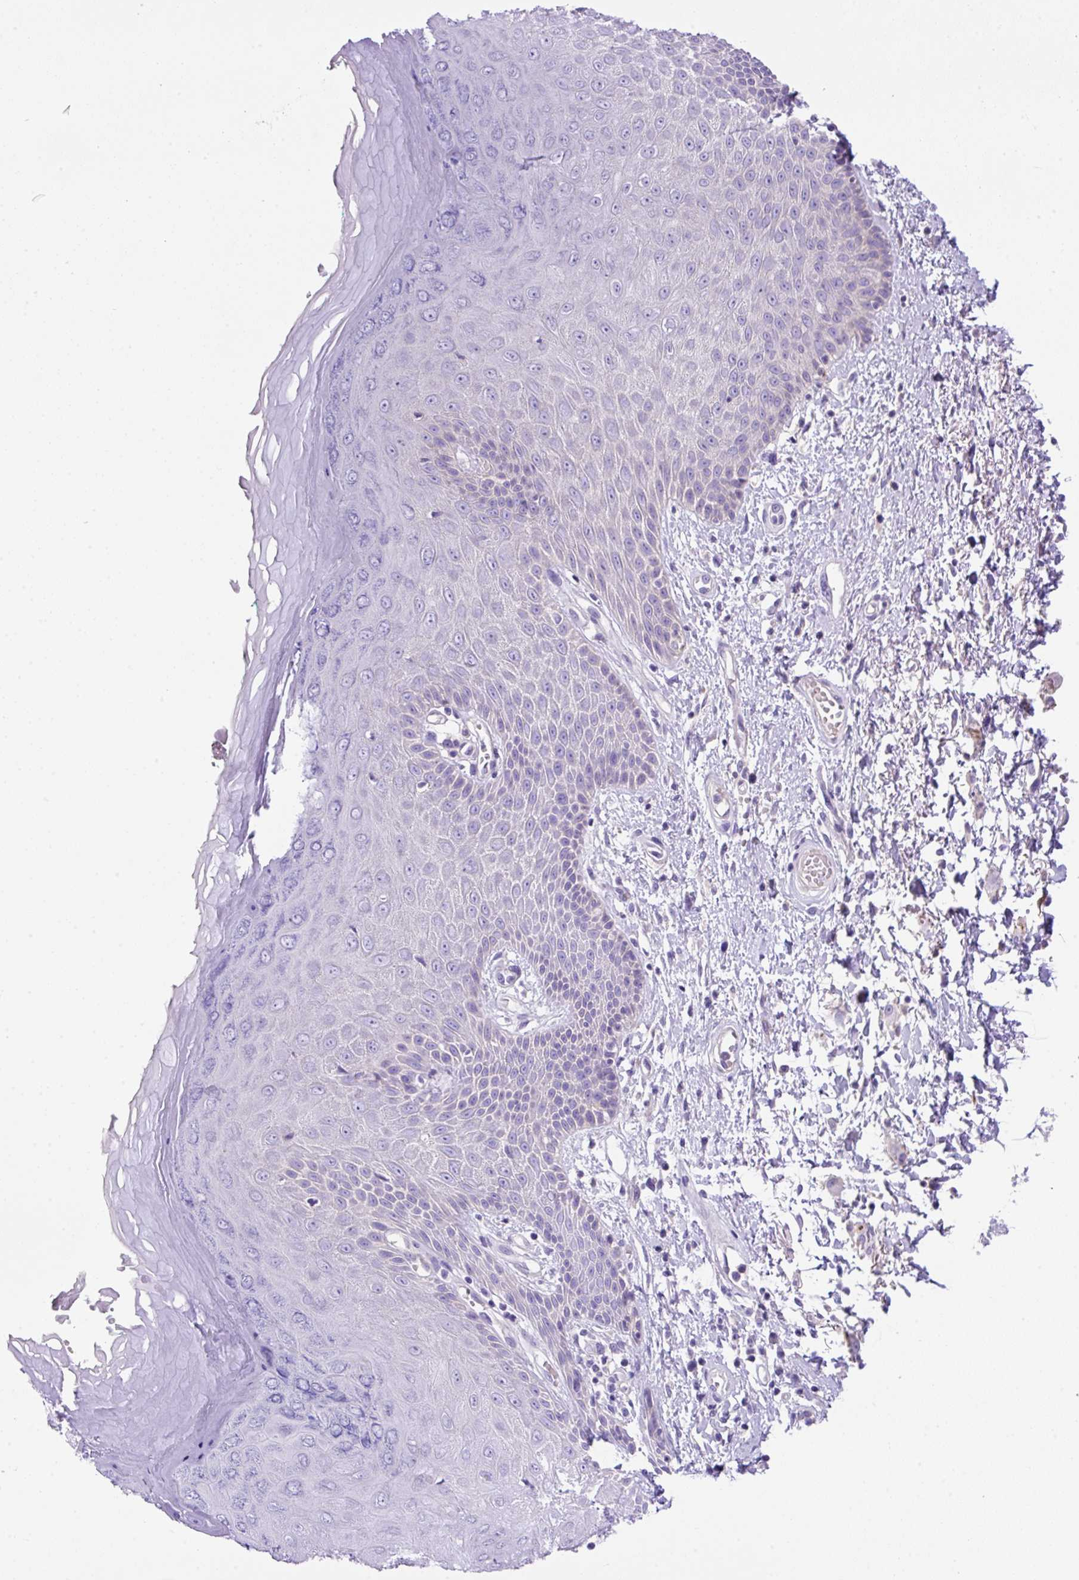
{"staining": {"intensity": "negative", "quantity": "none", "location": "none"}, "tissue": "skin", "cell_type": "Epidermal cells", "image_type": "normal", "snomed": [{"axis": "morphology", "description": "Normal tissue, NOS"}, {"axis": "topography", "description": "Anal"}, {"axis": "topography", "description": "Peripheral nerve tissue"}], "caption": "DAB (3,3'-diaminobenzidine) immunohistochemical staining of benign human skin shows no significant staining in epidermal cells. (DAB immunohistochemistry (IHC) visualized using brightfield microscopy, high magnification).", "gene": "NPTN", "patient": {"sex": "male", "age": 78}}